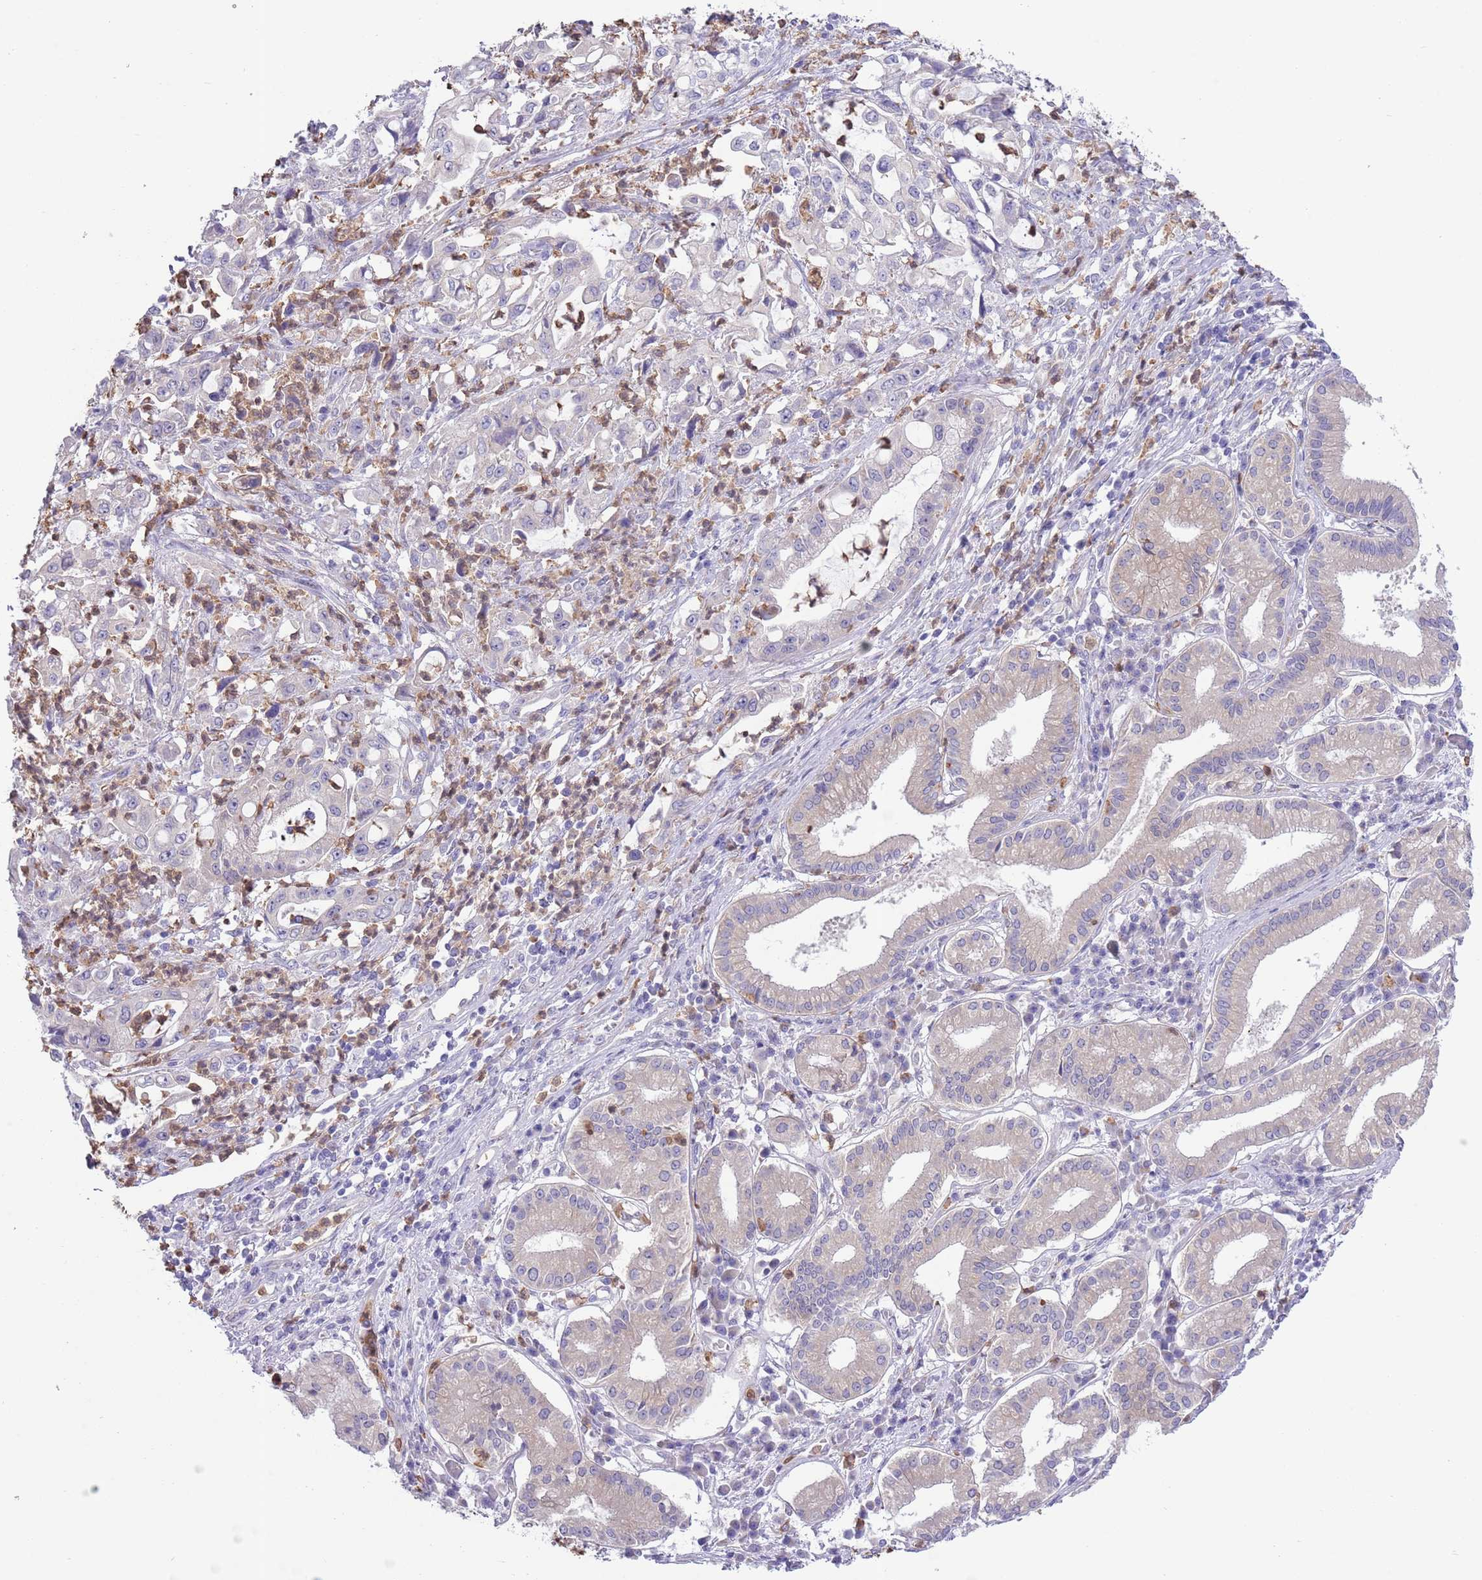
{"staining": {"intensity": "negative", "quantity": "none", "location": "none"}, "tissue": "pancreatic cancer", "cell_type": "Tumor cells", "image_type": "cancer", "snomed": [{"axis": "morphology", "description": "Adenocarcinoma, NOS"}, {"axis": "topography", "description": "Pancreas"}], "caption": "Human pancreatic adenocarcinoma stained for a protein using immunohistochemistry (IHC) exhibits no positivity in tumor cells.", "gene": "ZFP2", "patient": {"sex": "female", "age": 61}}